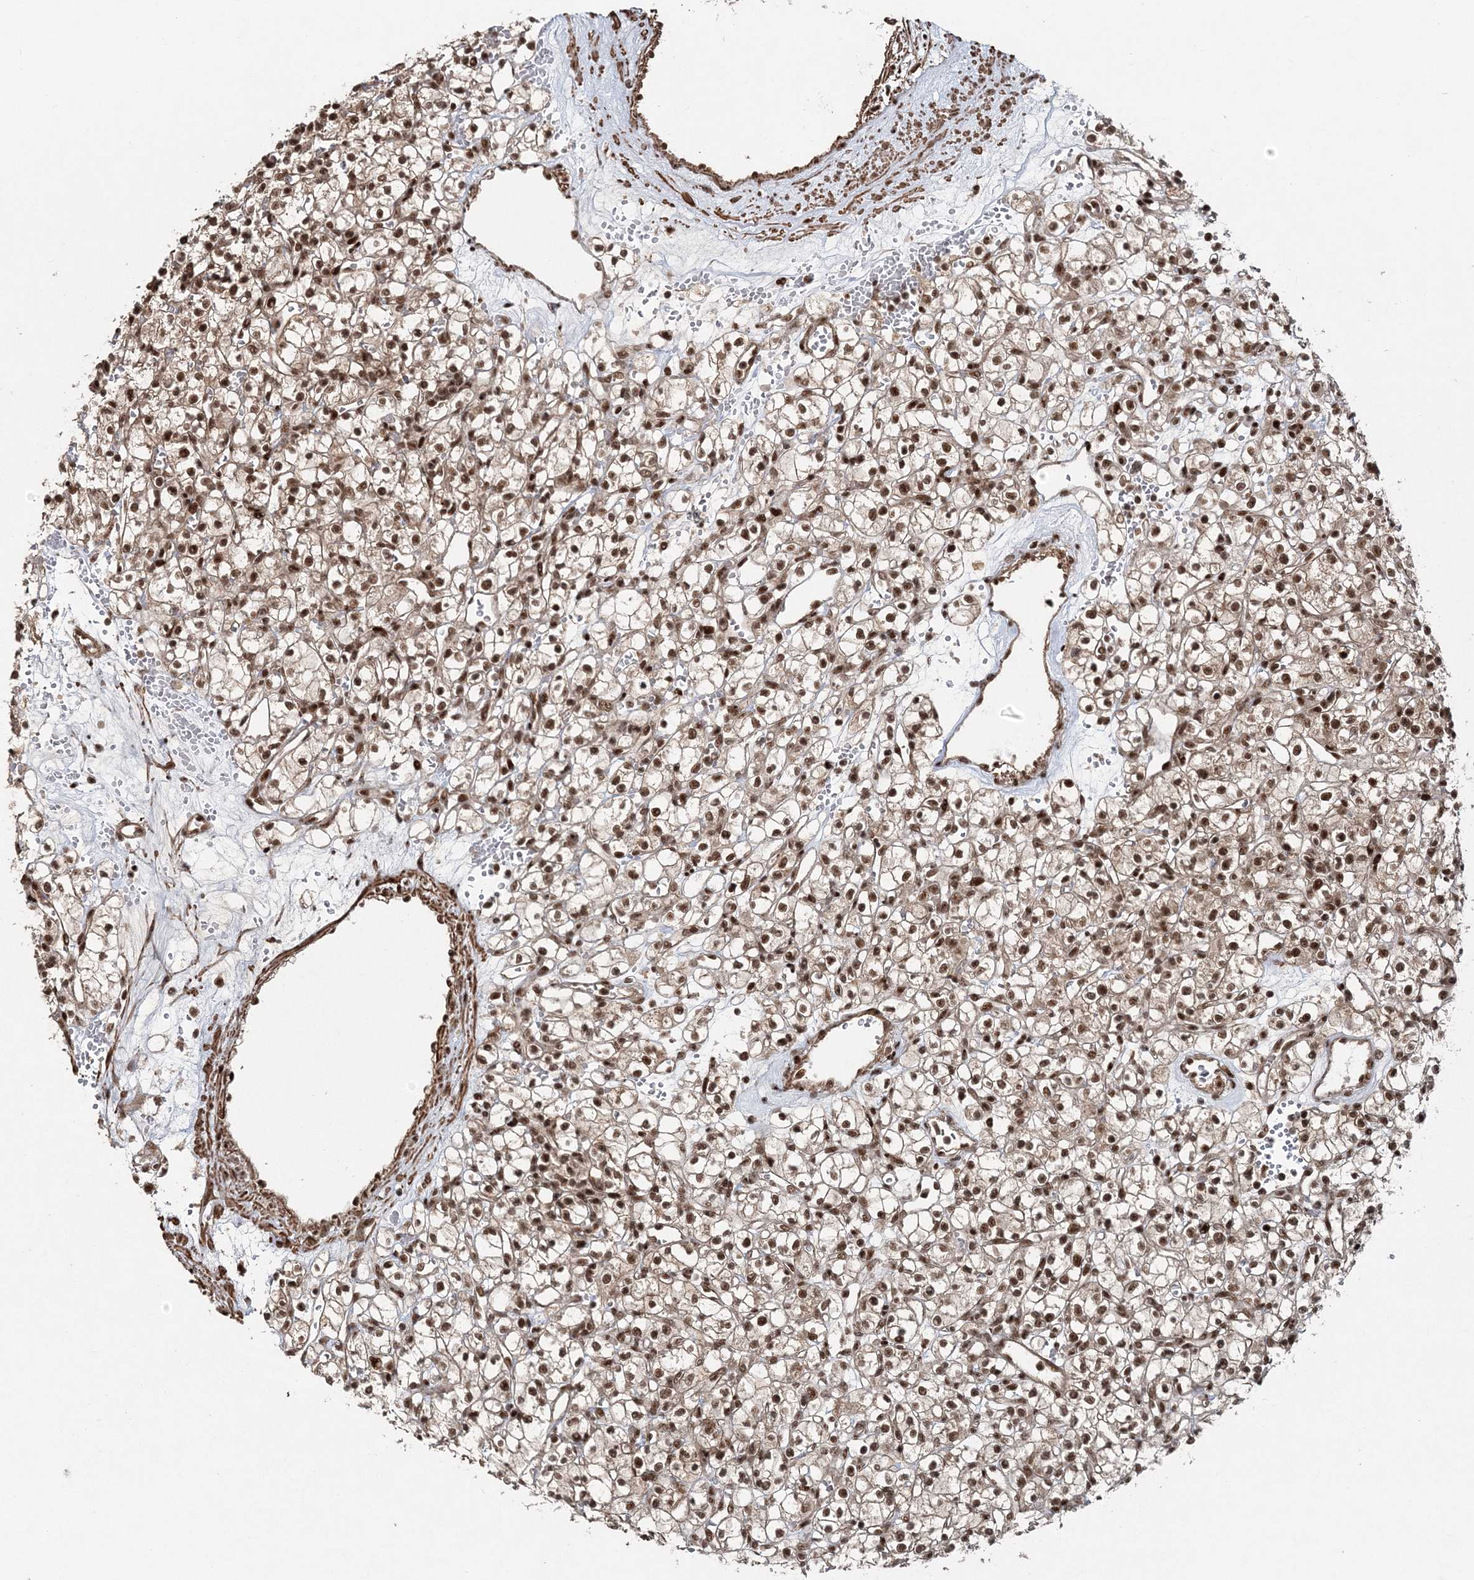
{"staining": {"intensity": "strong", "quantity": ">75%", "location": "nuclear"}, "tissue": "renal cancer", "cell_type": "Tumor cells", "image_type": "cancer", "snomed": [{"axis": "morphology", "description": "Adenocarcinoma, NOS"}, {"axis": "topography", "description": "Kidney"}], "caption": "The immunohistochemical stain highlights strong nuclear positivity in tumor cells of adenocarcinoma (renal) tissue. (DAB (3,3'-diaminobenzidine) IHC, brown staining for protein, blue staining for nuclei).", "gene": "EXOSC8", "patient": {"sex": "female", "age": 59}}